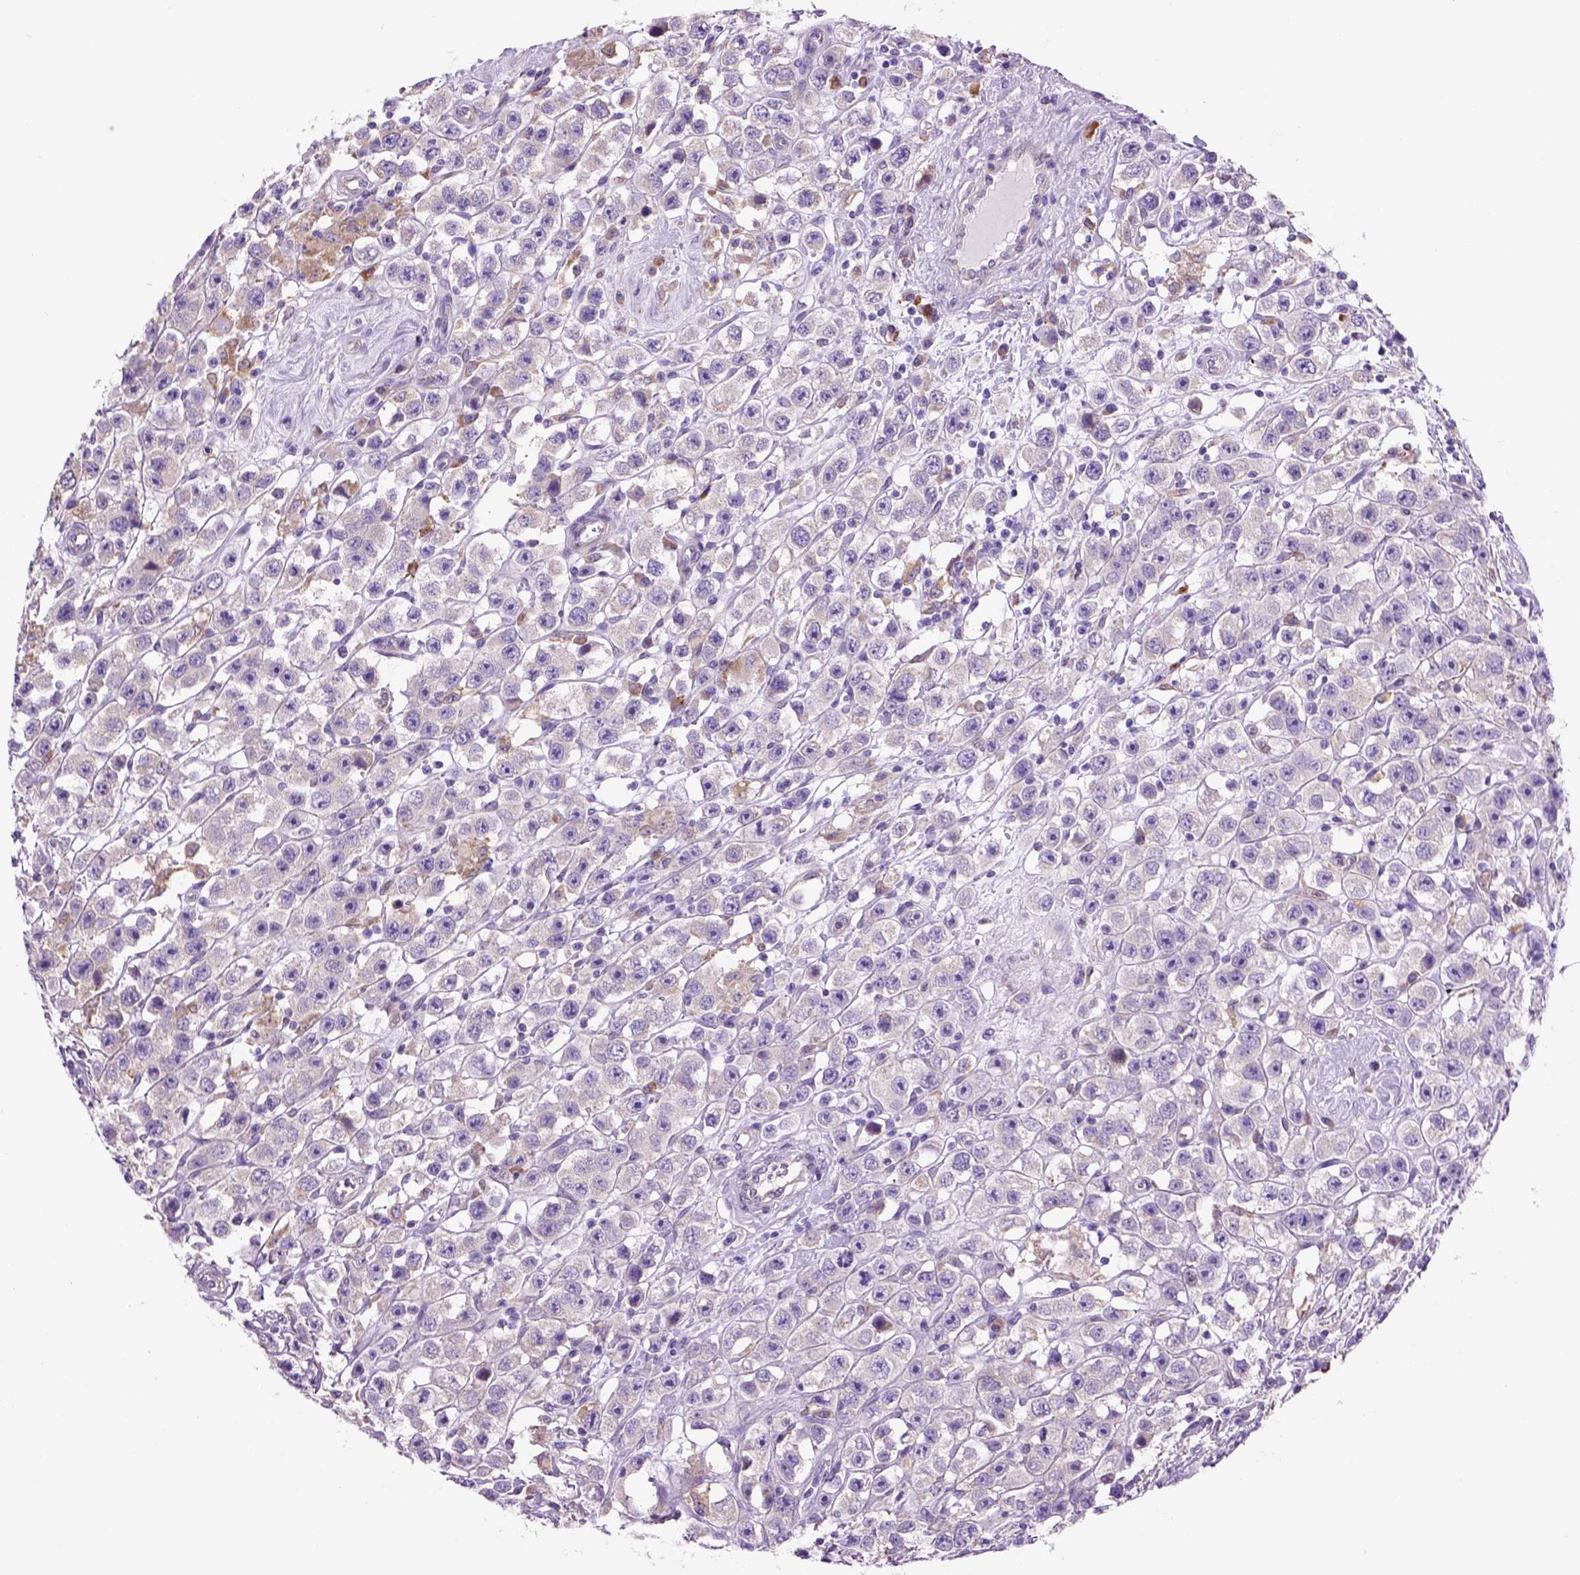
{"staining": {"intensity": "negative", "quantity": "none", "location": "none"}, "tissue": "testis cancer", "cell_type": "Tumor cells", "image_type": "cancer", "snomed": [{"axis": "morphology", "description": "Seminoma, NOS"}, {"axis": "topography", "description": "Testis"}], "caption": "This is a micrograph of immunohistochemistry staining of seminoma (testis), which shows no positivity in tumor cells.", "gene": "PIAS3", "patient": {"sex": "male", "age": 45}}